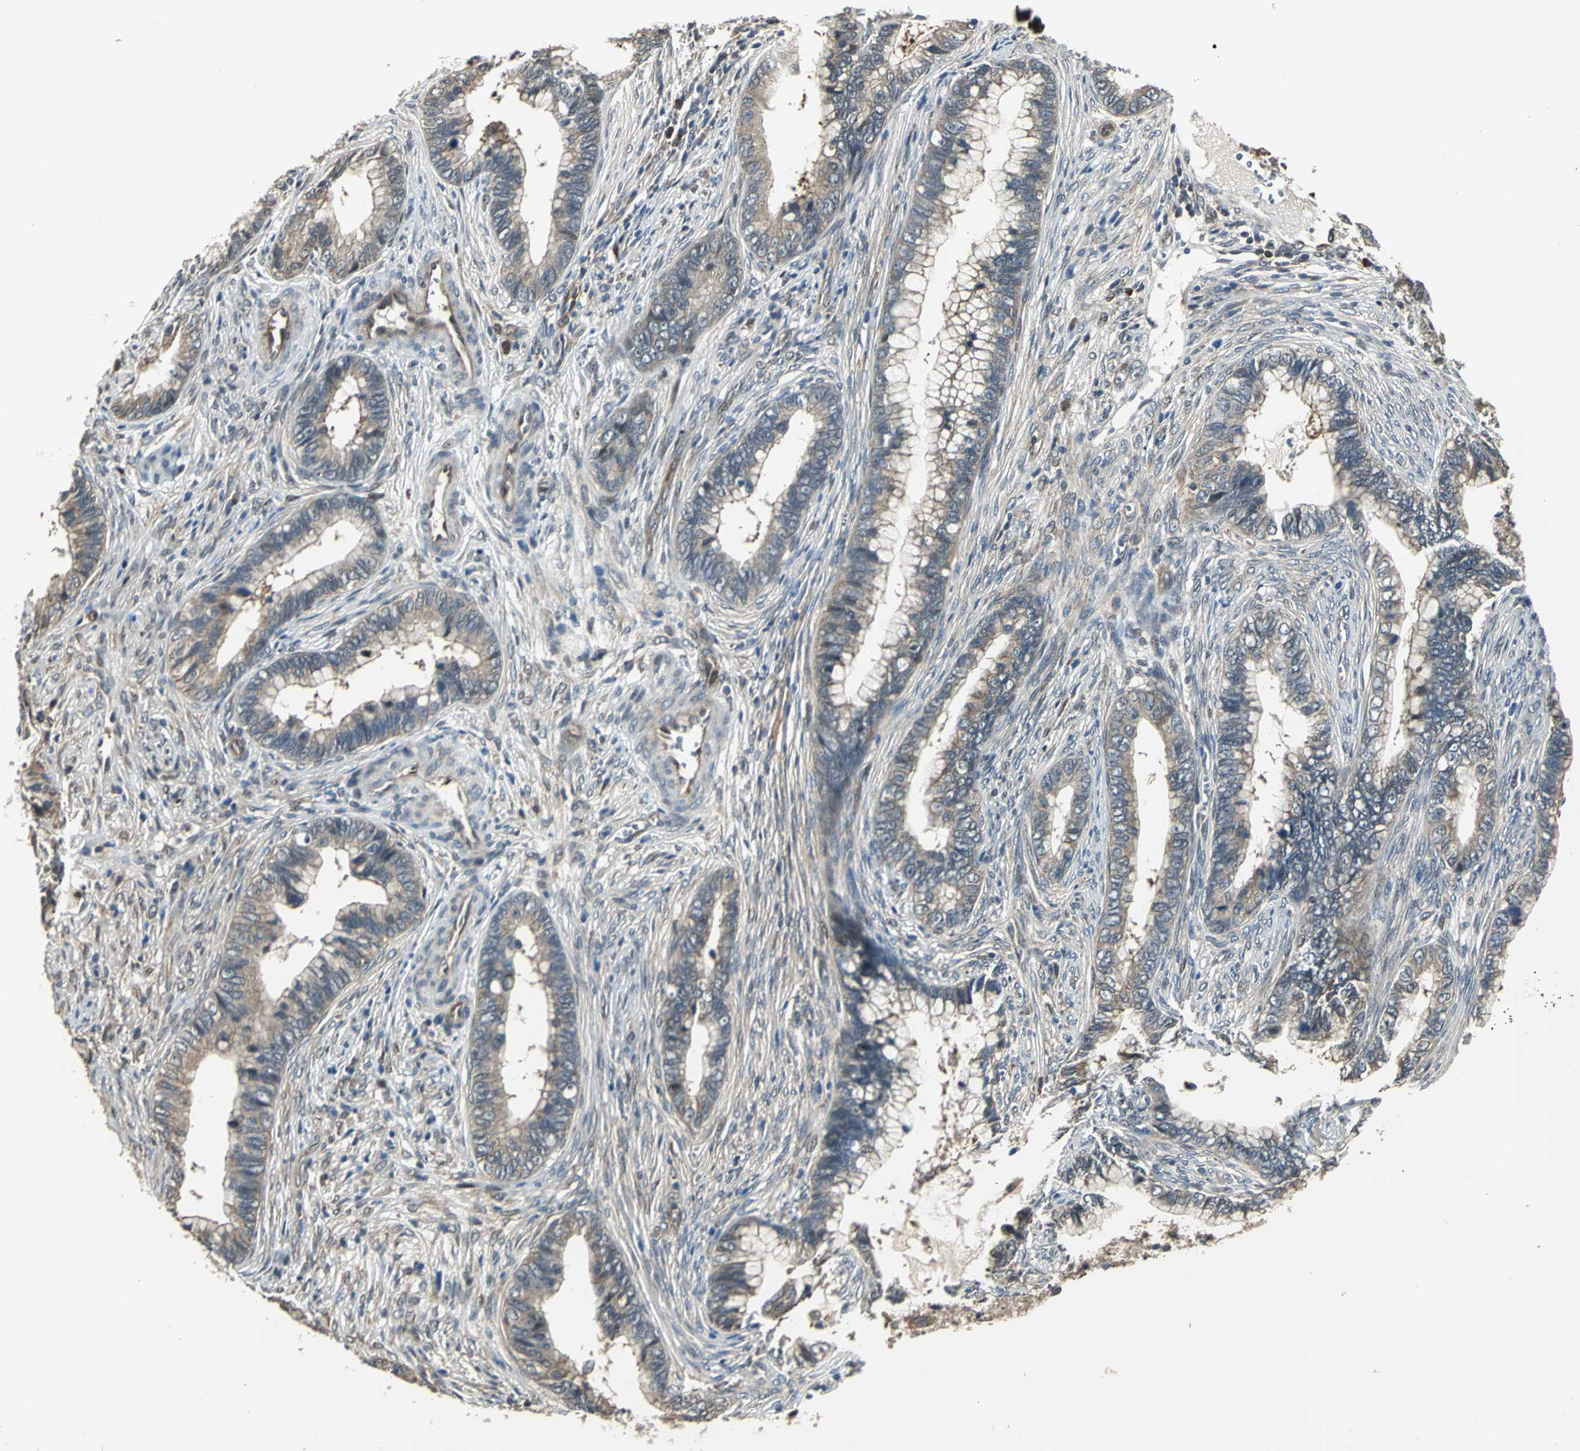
{"staining": {"intensity": "moderate", "quantity": ">75%", "location": "cytoplasmic/membranous"}, "tissue": "cervical cancer", "cell_type": "Tumor cells", "image_type": "cancer", "snomed": [{"axis": "morphology", "description": "Adenocarcinoma, NOS"}, {"axis": "topography", "description": "Cervix"}], "caption": "Adenocarcinoma (cervical) stained with a protein marker demonstrates moderate staining in tumor cells.", "gene": "PFDN1", "patient": {"sex": "female", "age": 44}}